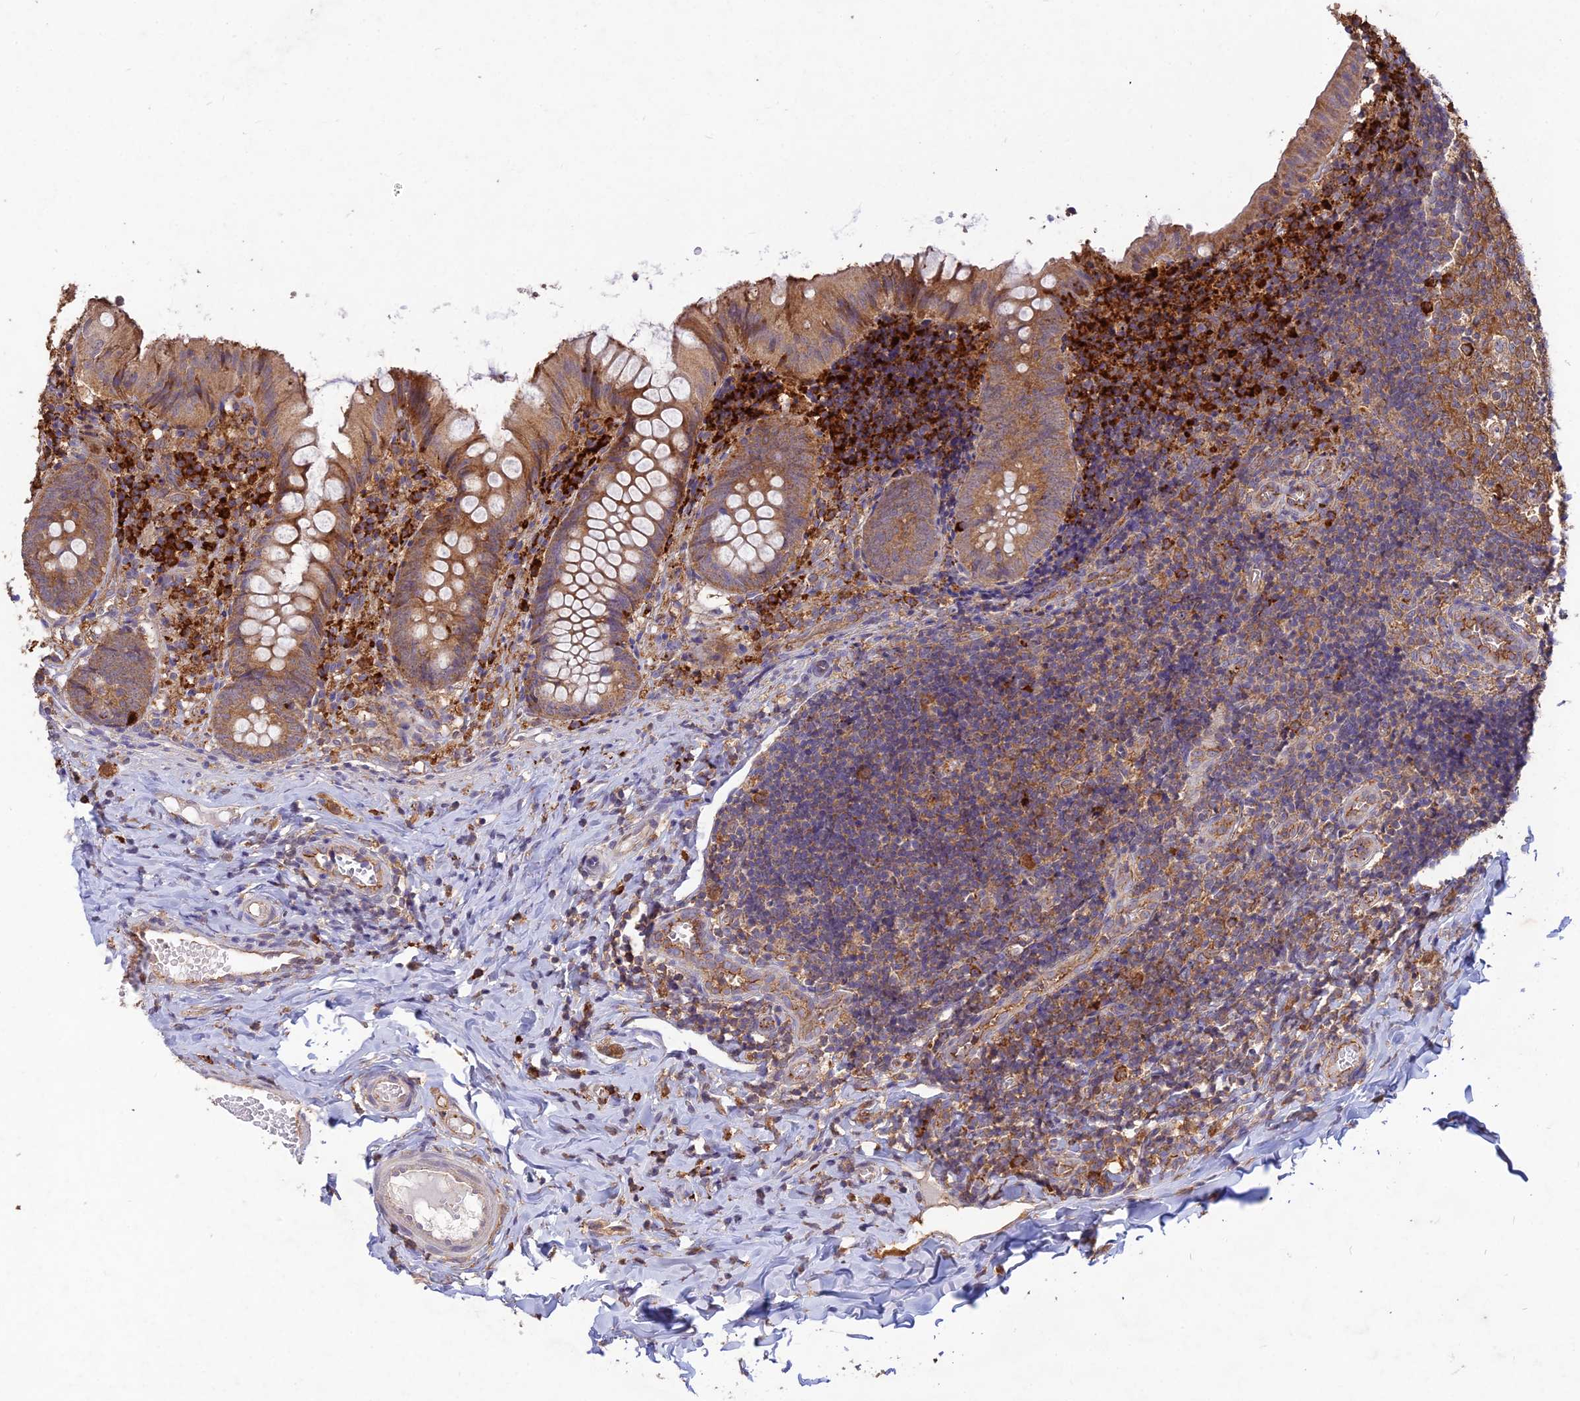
{"staining": {"intensity": "moderate", "quantity": ">75%", "location": "cytoplasmic/membranous"}, "tissue": "appendix", "cell_type": "Glandular cells", "image_type": "normal", "snomed": [{"axis": "morphology", "description": "Normal tissue, NOS"}, {"axis": "topography", "description": "Appendix"}], "caption": "A high-resolution image shows immunohistochemistry (IHC) staining of benign appendix, which exhibits moderate cytoplasmic/membranous expression in approximately >75% of glandular cells. (Stains: DAB in brown, nuclei in blue, Microscopy: brightfield microscopy at high magnification).", "gene": "NXNL2", "patient": {"sex": "male", "age": 8}}